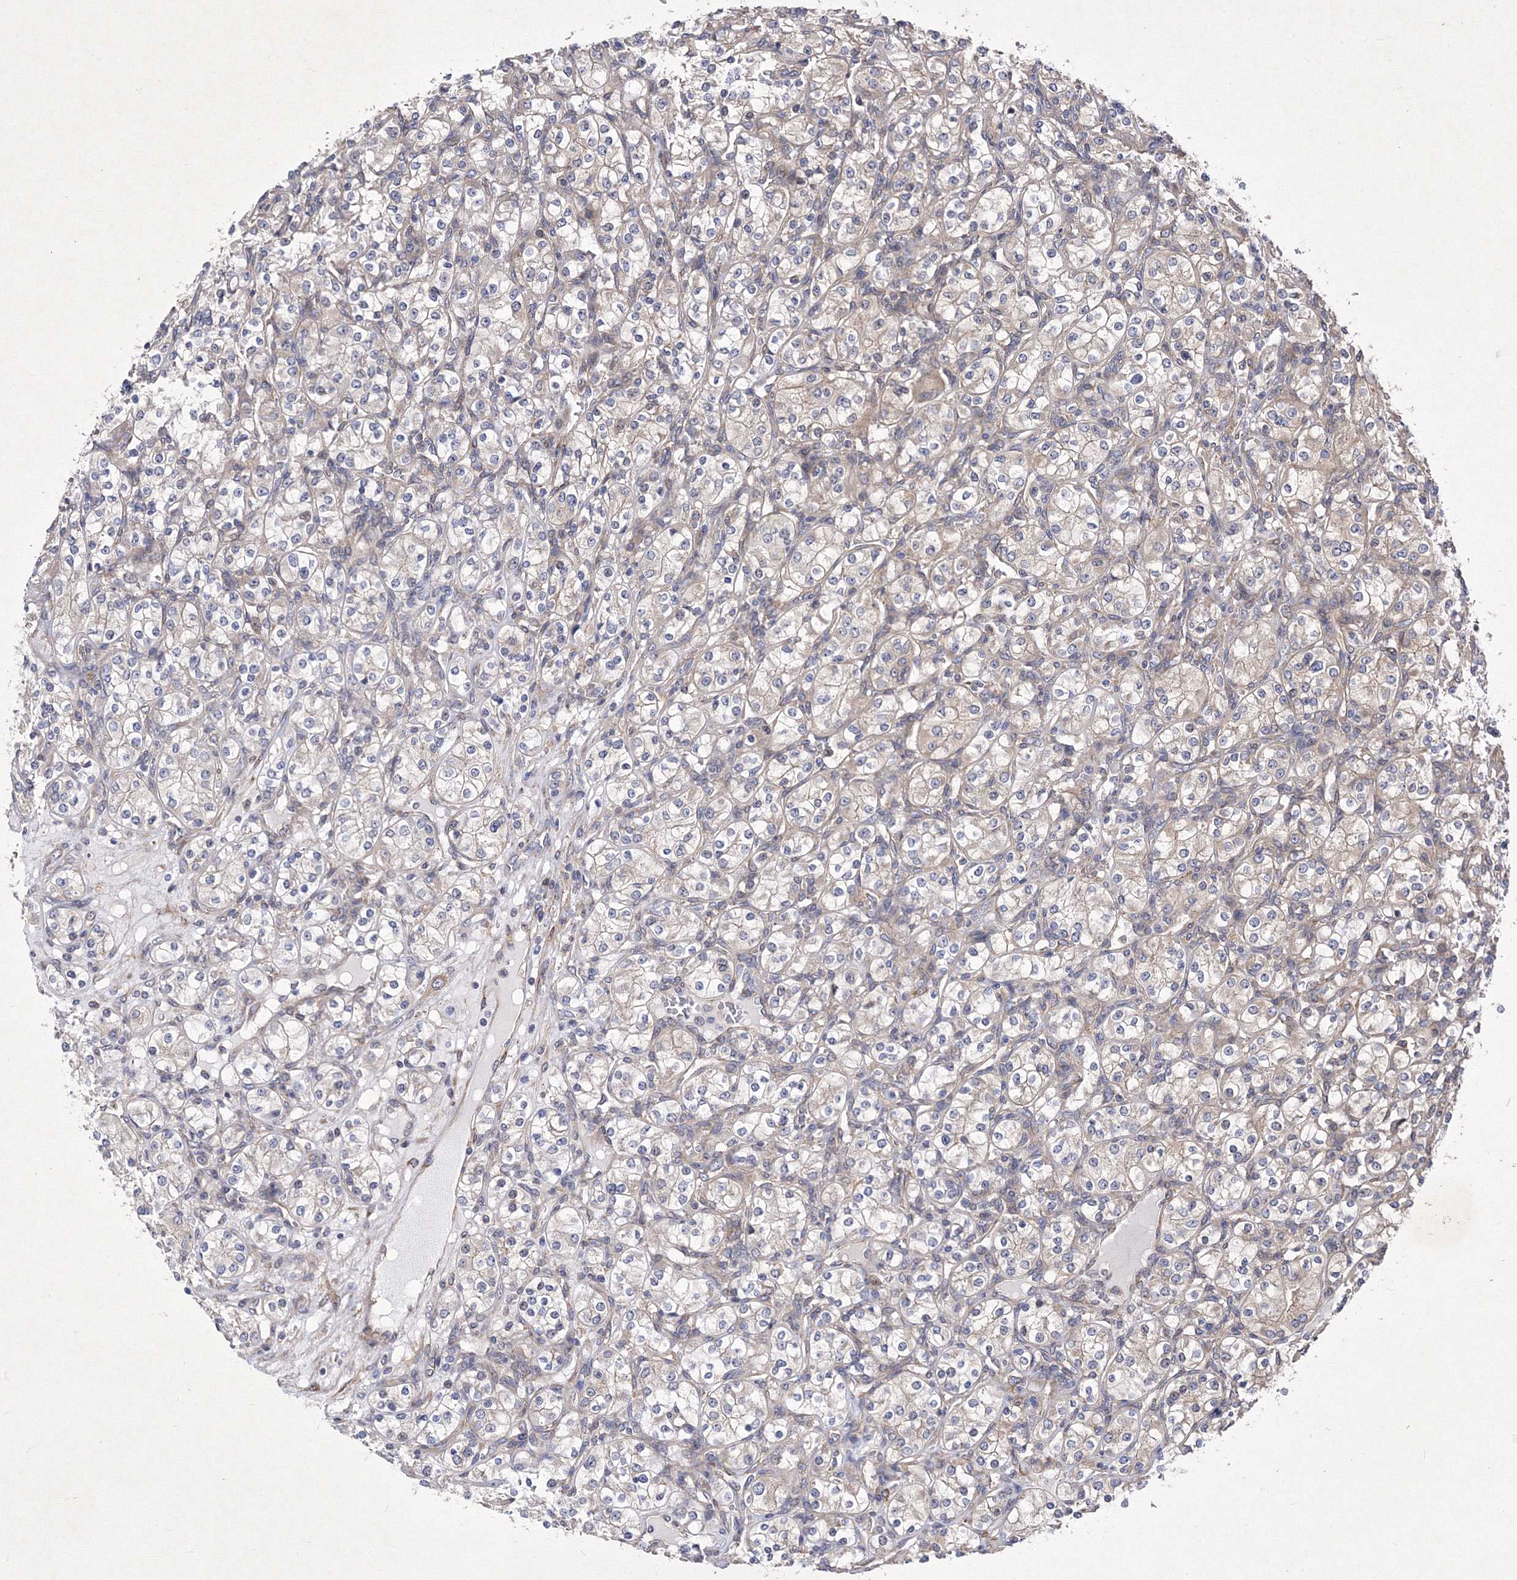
{"staining": {"intensity": "weak", "quantity": "<25%", "location": "cytoplasmic/membranous"}, "tissue": "renal cancer", "cell_type": "Tumor cells", "image_type": "cancer", "snomed": [{"axis": "morphology", "description": "Adenocarcinoma, NOS"}, {"axis": "topography", "description": "Kidney"}], "caption": "Human renal cancer (adenocarcinoma) stained for a protein using IHC shows no staining in tumor cells.", "gene": "SNX18", "patient": {"sex": "male", "age": 77}}